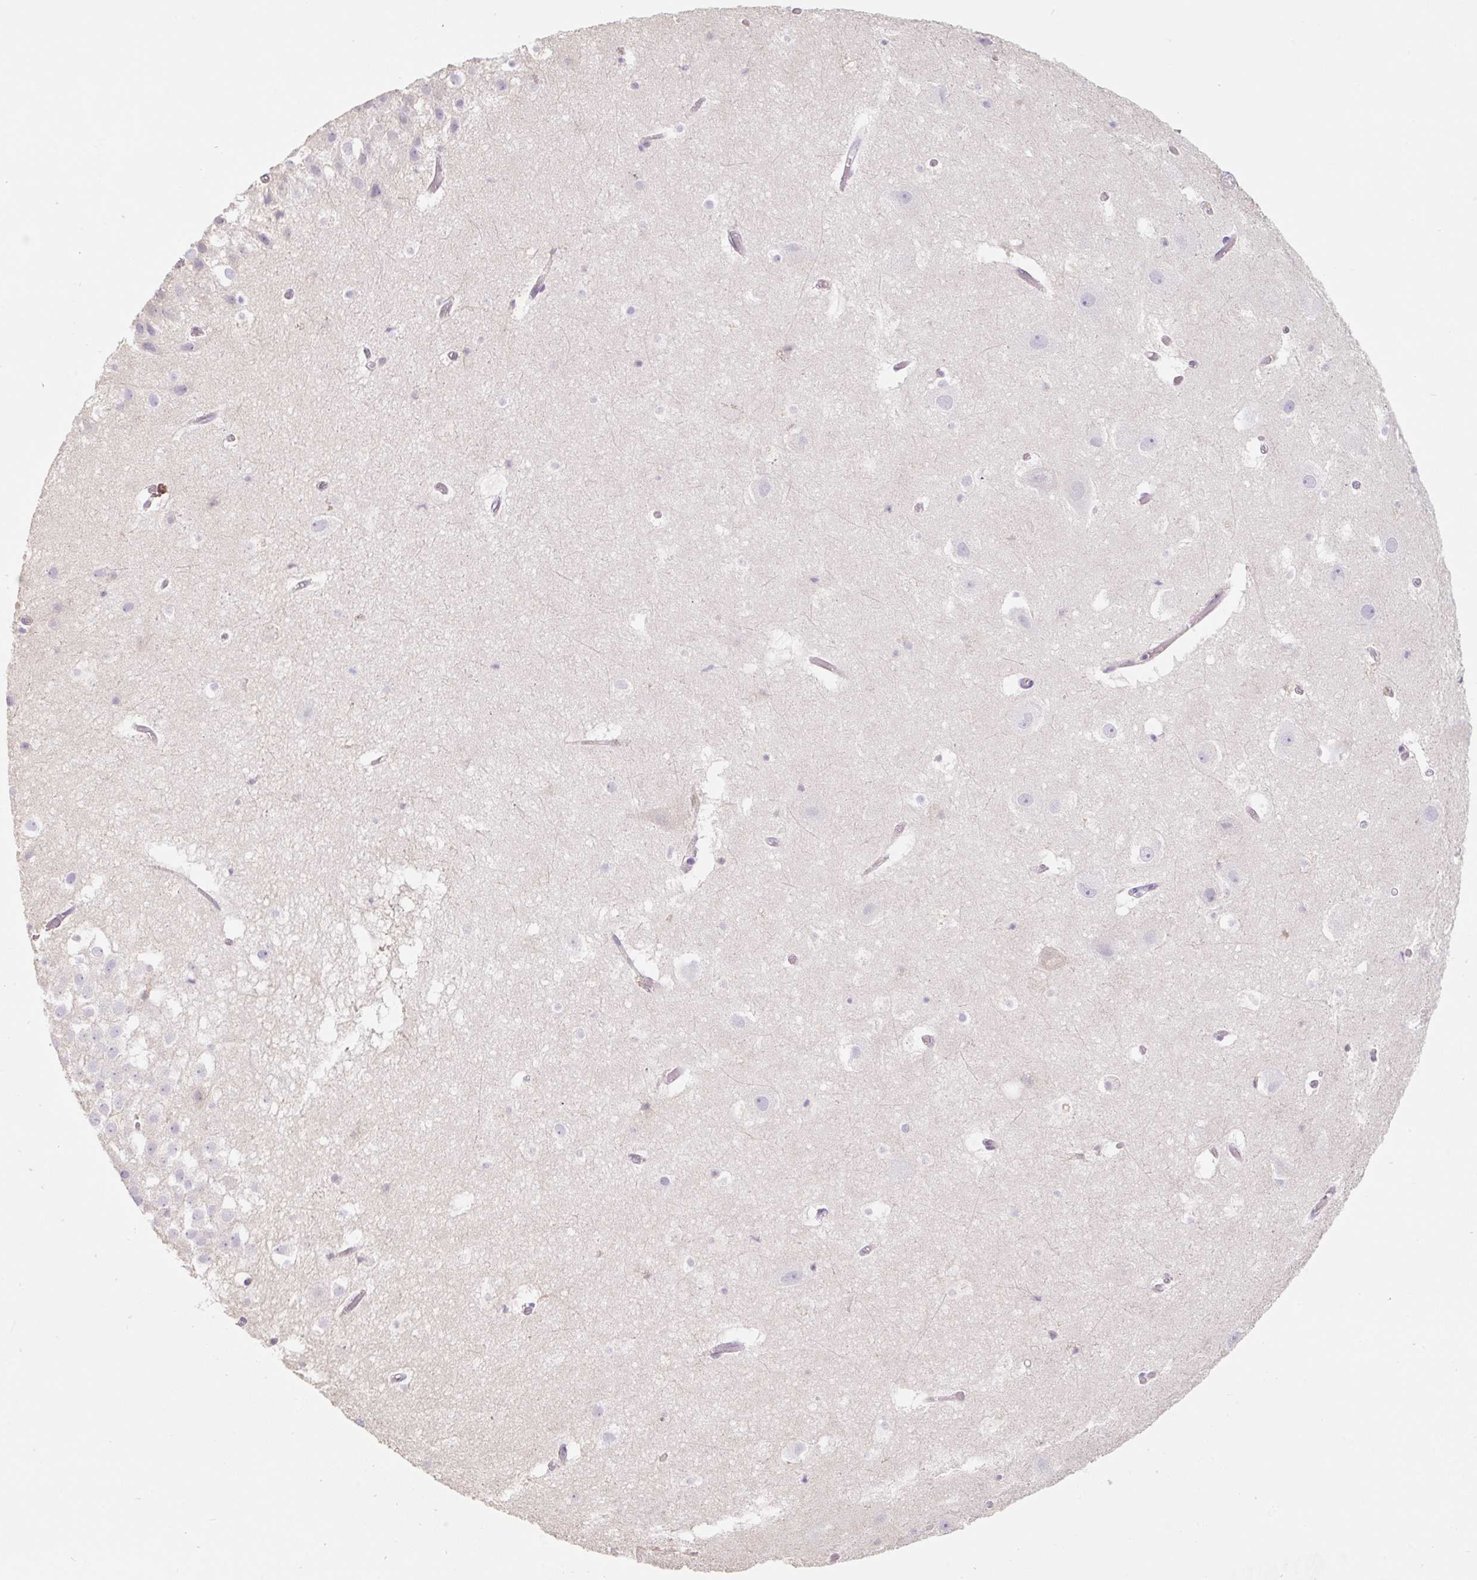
{"staining": {"intensity": "negative", "quantity": "none", "location": "none"}, "tissue": "hippocampus", "cell_type": "Glial cells", "image_type": "normal", "snomed": [{"axis": "morphology", "description": "Normal tissue, NOS"}, {"axis": "topography", "description": "Hippocampus"}], "caption": "There is no significant expression in glial cells of hippocampus. (DAB IHC with hematoxylin counter stain).", "gene": "MIA2", "patient": {"sex": "female", "age": 52}}